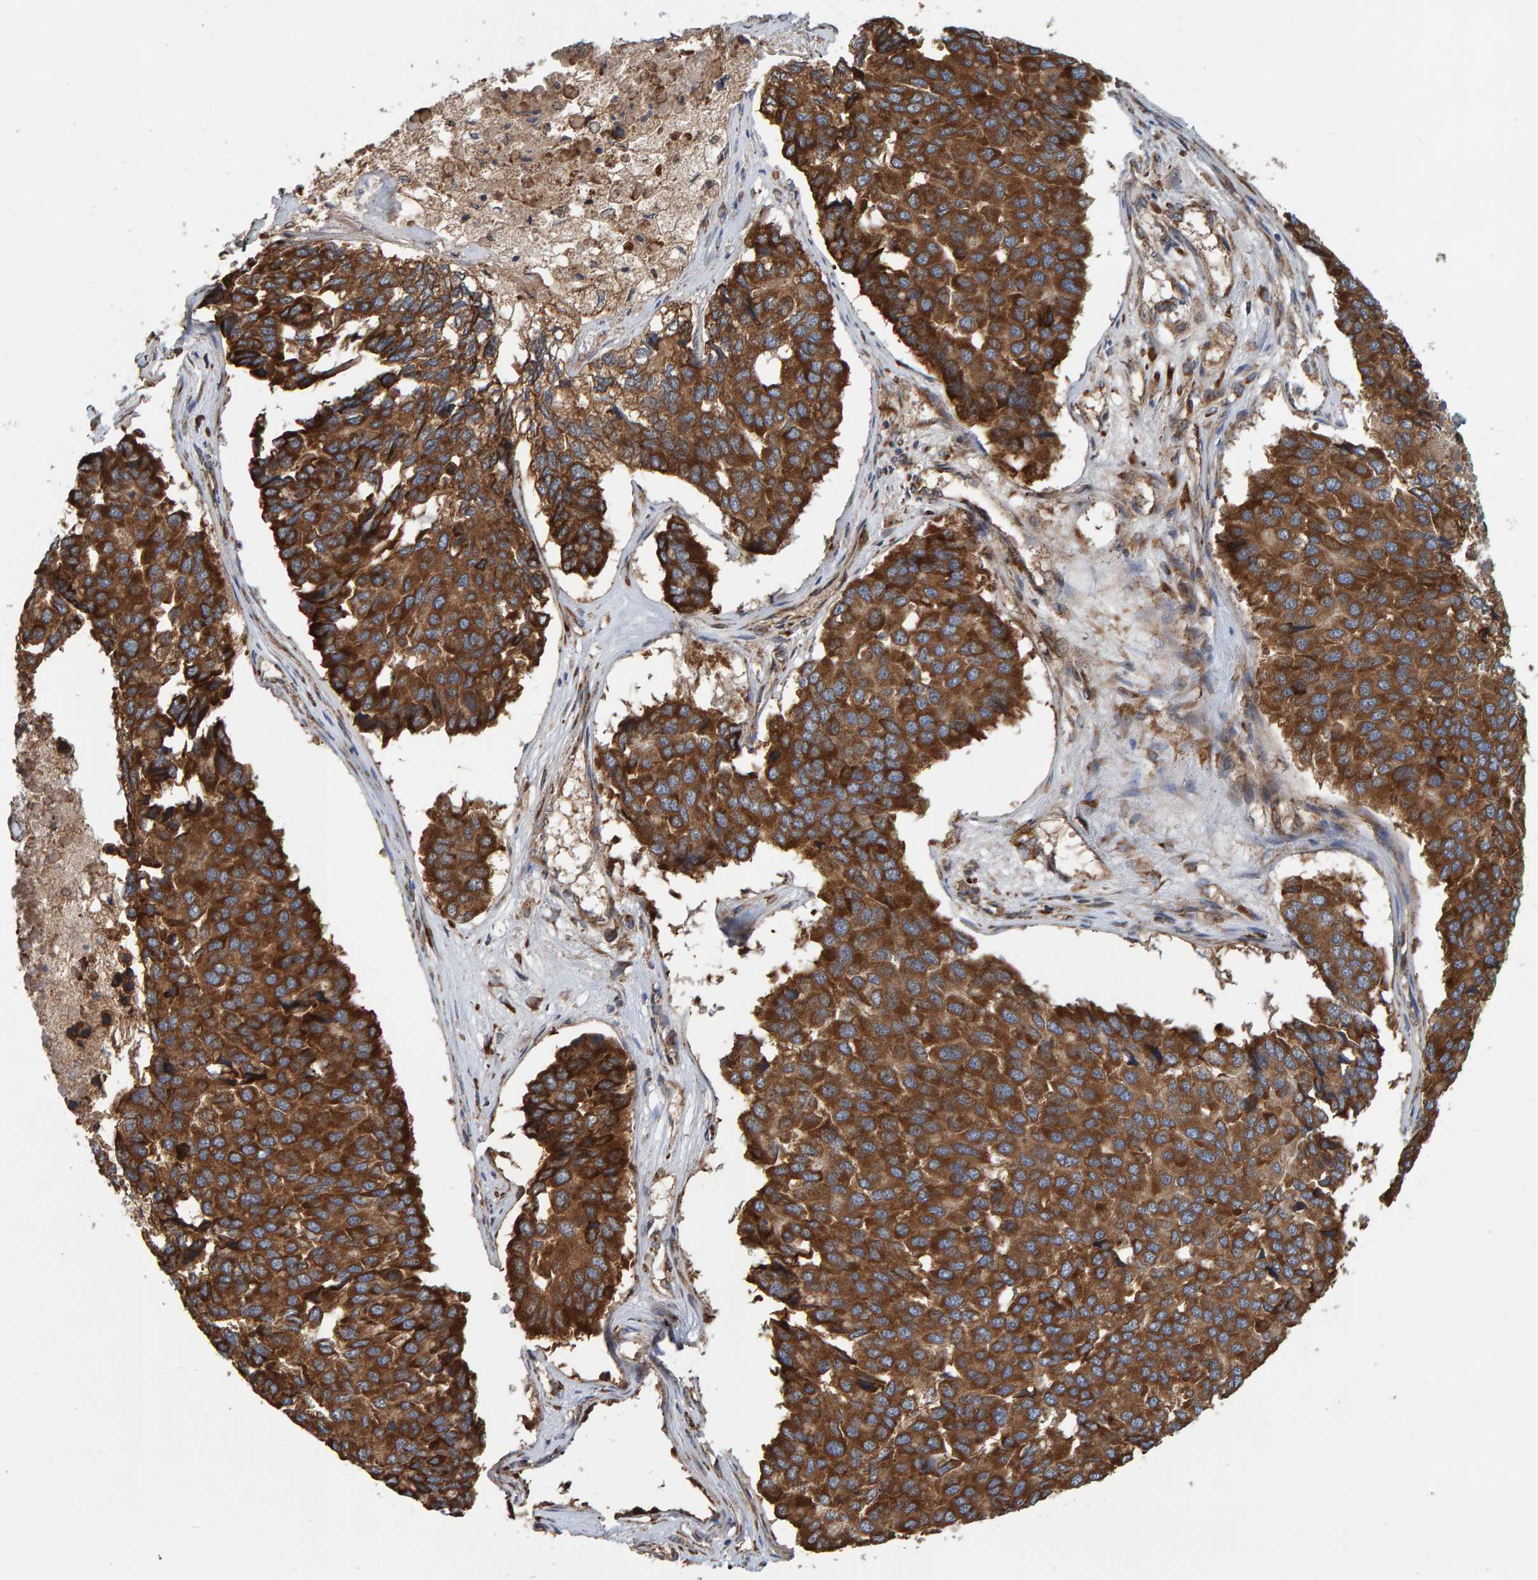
{"staining": {"intensity": "strong", "quantity": ">75%", "location": "cytoplasmic/membranous"}, "tissue": "pancreatic cancer", "cell_type": "Tumor cells", "image_type": "cancer", "snomed": [{"axis": "morphology", "description": "Adenocarcinoma, NOS"}, {"axis": "topography", "description": "Pancreas"}], "caption": "Immunohistochemistry (DAB (3,3'-diaminobenzidine)) staining of human pancreatic cancer (adenocarcinoma) demonstrates strong cytoplasmic/membranous protein positivity in about >75% of tumor cells. (DAB (3,3'-diaminobenzidine) = brown stain, brightfield microscopy at high magnification).", "gene": "BAIAP2", "patient": {"sex": "male", "age": 50}}